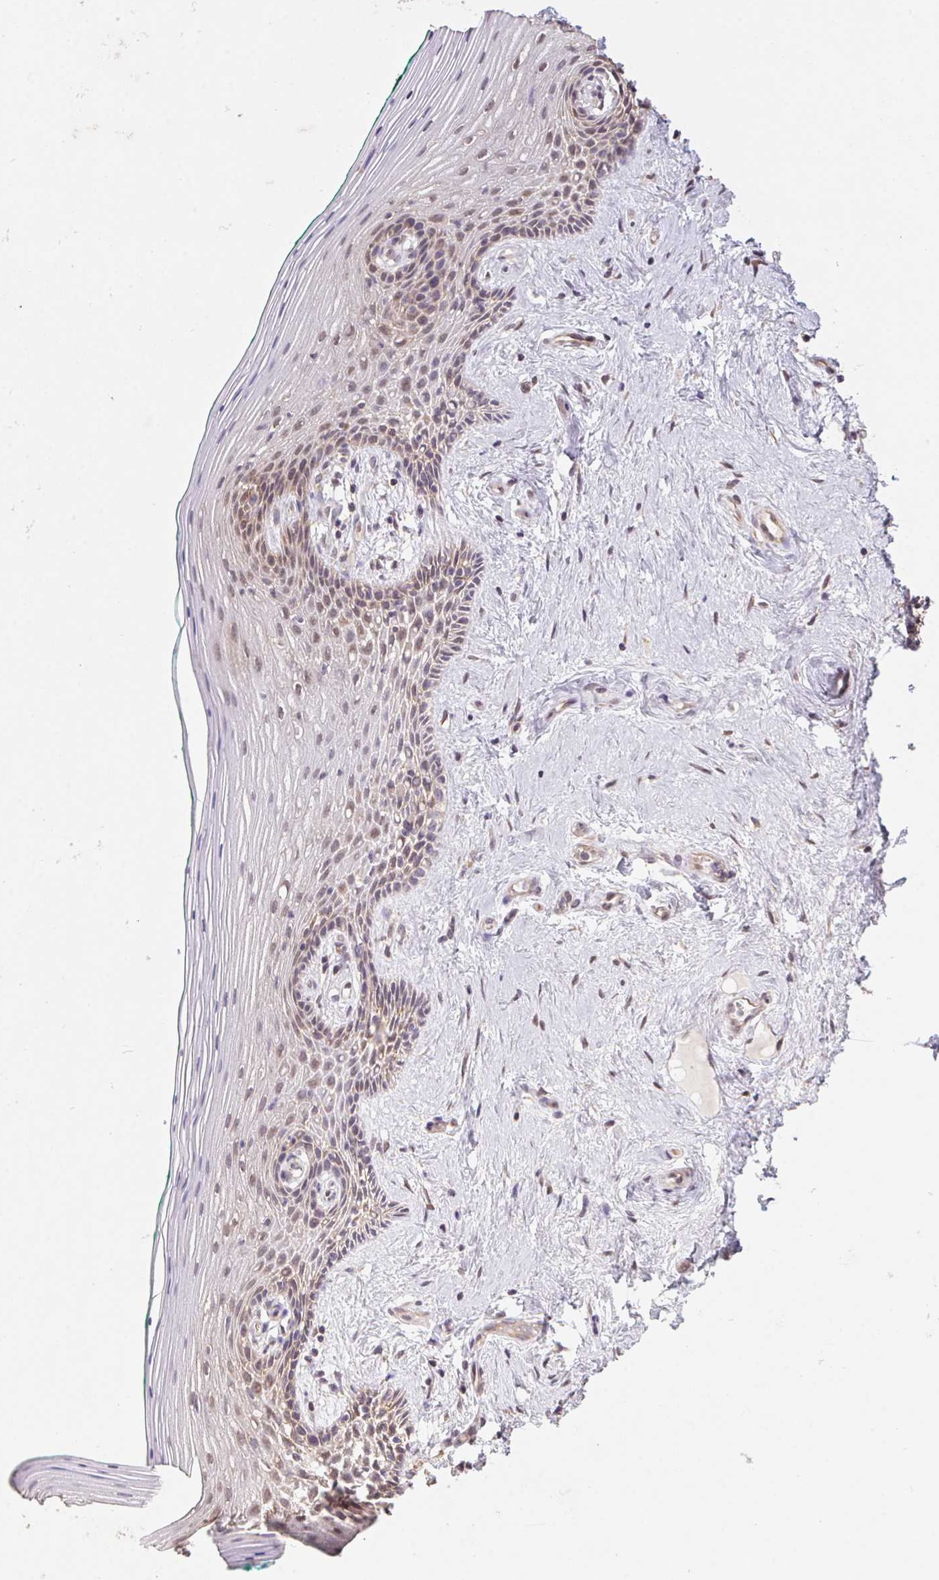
{"staining": {"intensity": "weak", "quantity": "25%-75%", "location": "cytoplasmic/membranous,nuclear"}, "tissue": "vagina", "cell_type": "Squamous epithelial cells", "image_type": "normal", "snomed": [{"axis": "morphology", "description": "Normal tissue, NOS"}, {"axis": "topography", "description": "Vagina"}], "caption": "Immunohistochemical staining of normal vagina reveals weak cytoplasmic/membranous,nuclear protein positivity in approximately 25%-75% of squamous epithelial cells. (brown staining indicates protein expression, while blue staining denotes nuclei).", "gene": "RPL27A", "patient": {"sex": "female", "age": 45}}